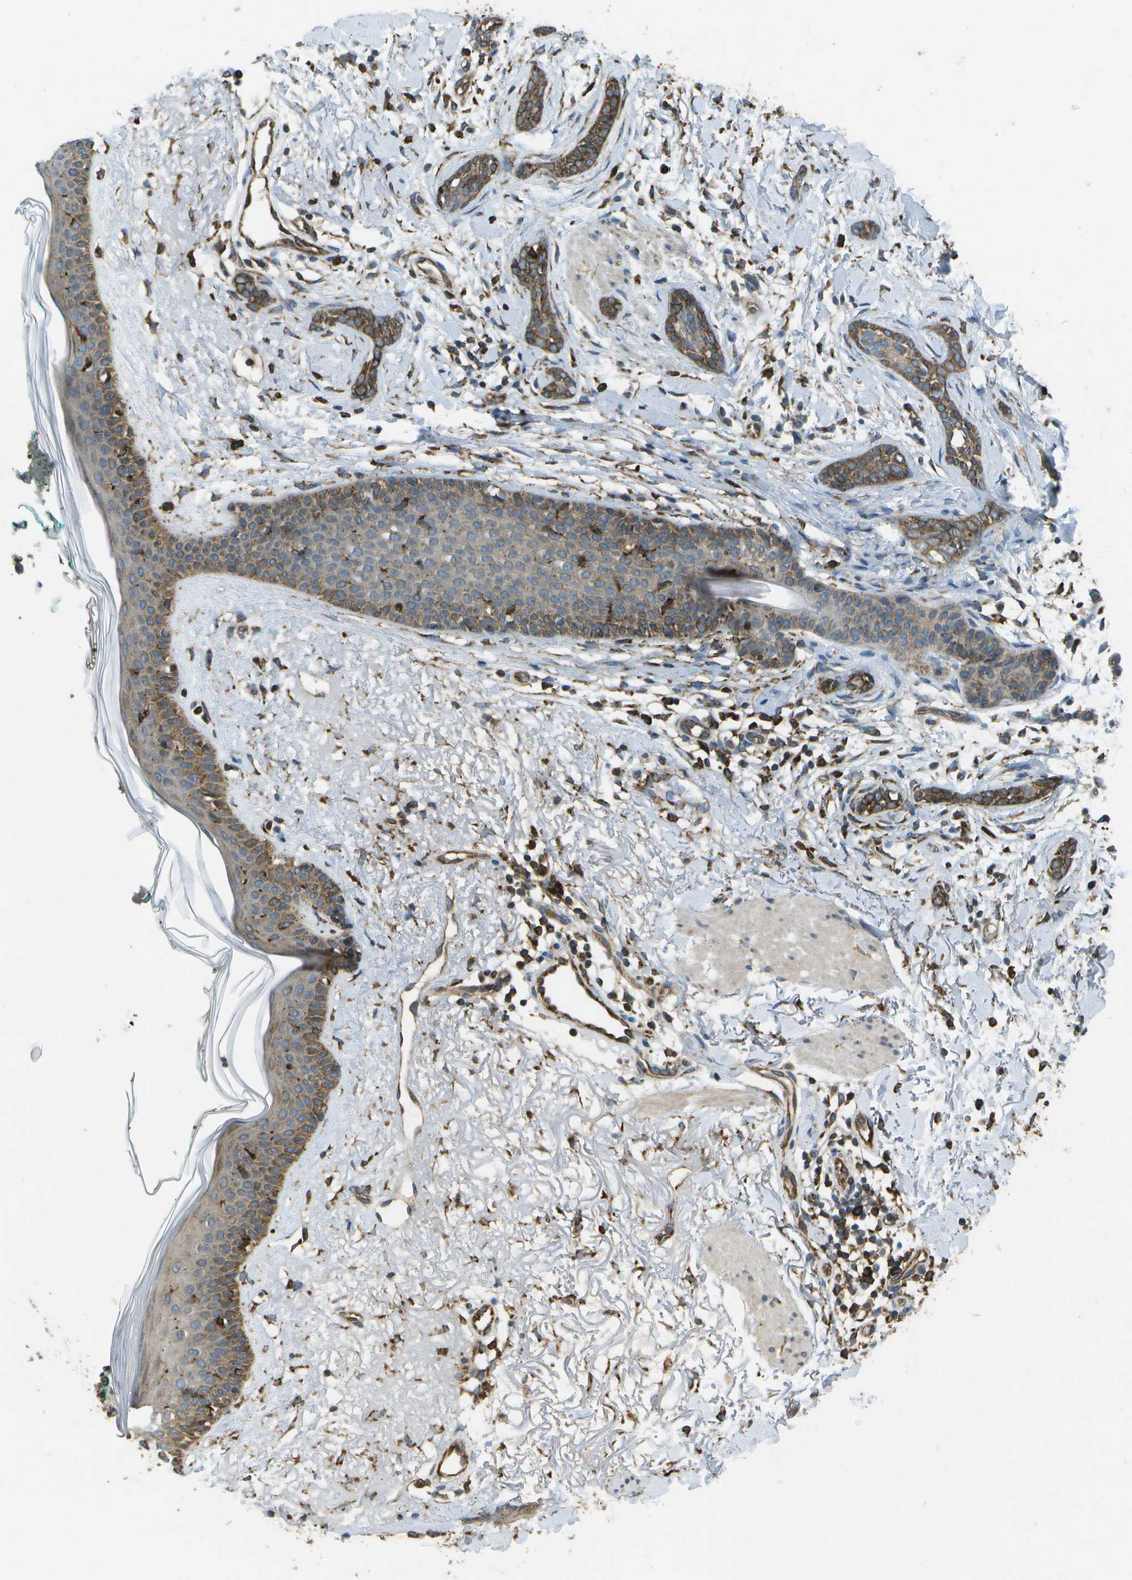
{"staining": {"intensity": "weak", "quantity": ">75%", "location": "cytoplasmic/membranous"}, "tissue": "skin cancer", "cell_type": "Tumor cells", "image_type": "cancer", "snomed": [{"axis": "morphology", "description": "Basal cell carcinoma"}, {"axis": "morphology", "description": "Adnexal tumor, benign"}, {"axis": "topography", "description": "Skin"}], "caption": "An image of human skin basal cell carcinoma stained for a protein displays weak cytoplasmic/membranous brown staining in tumor cells.", "gene": "PDIA4", "patient": {"sex": "female", "age": 42}}